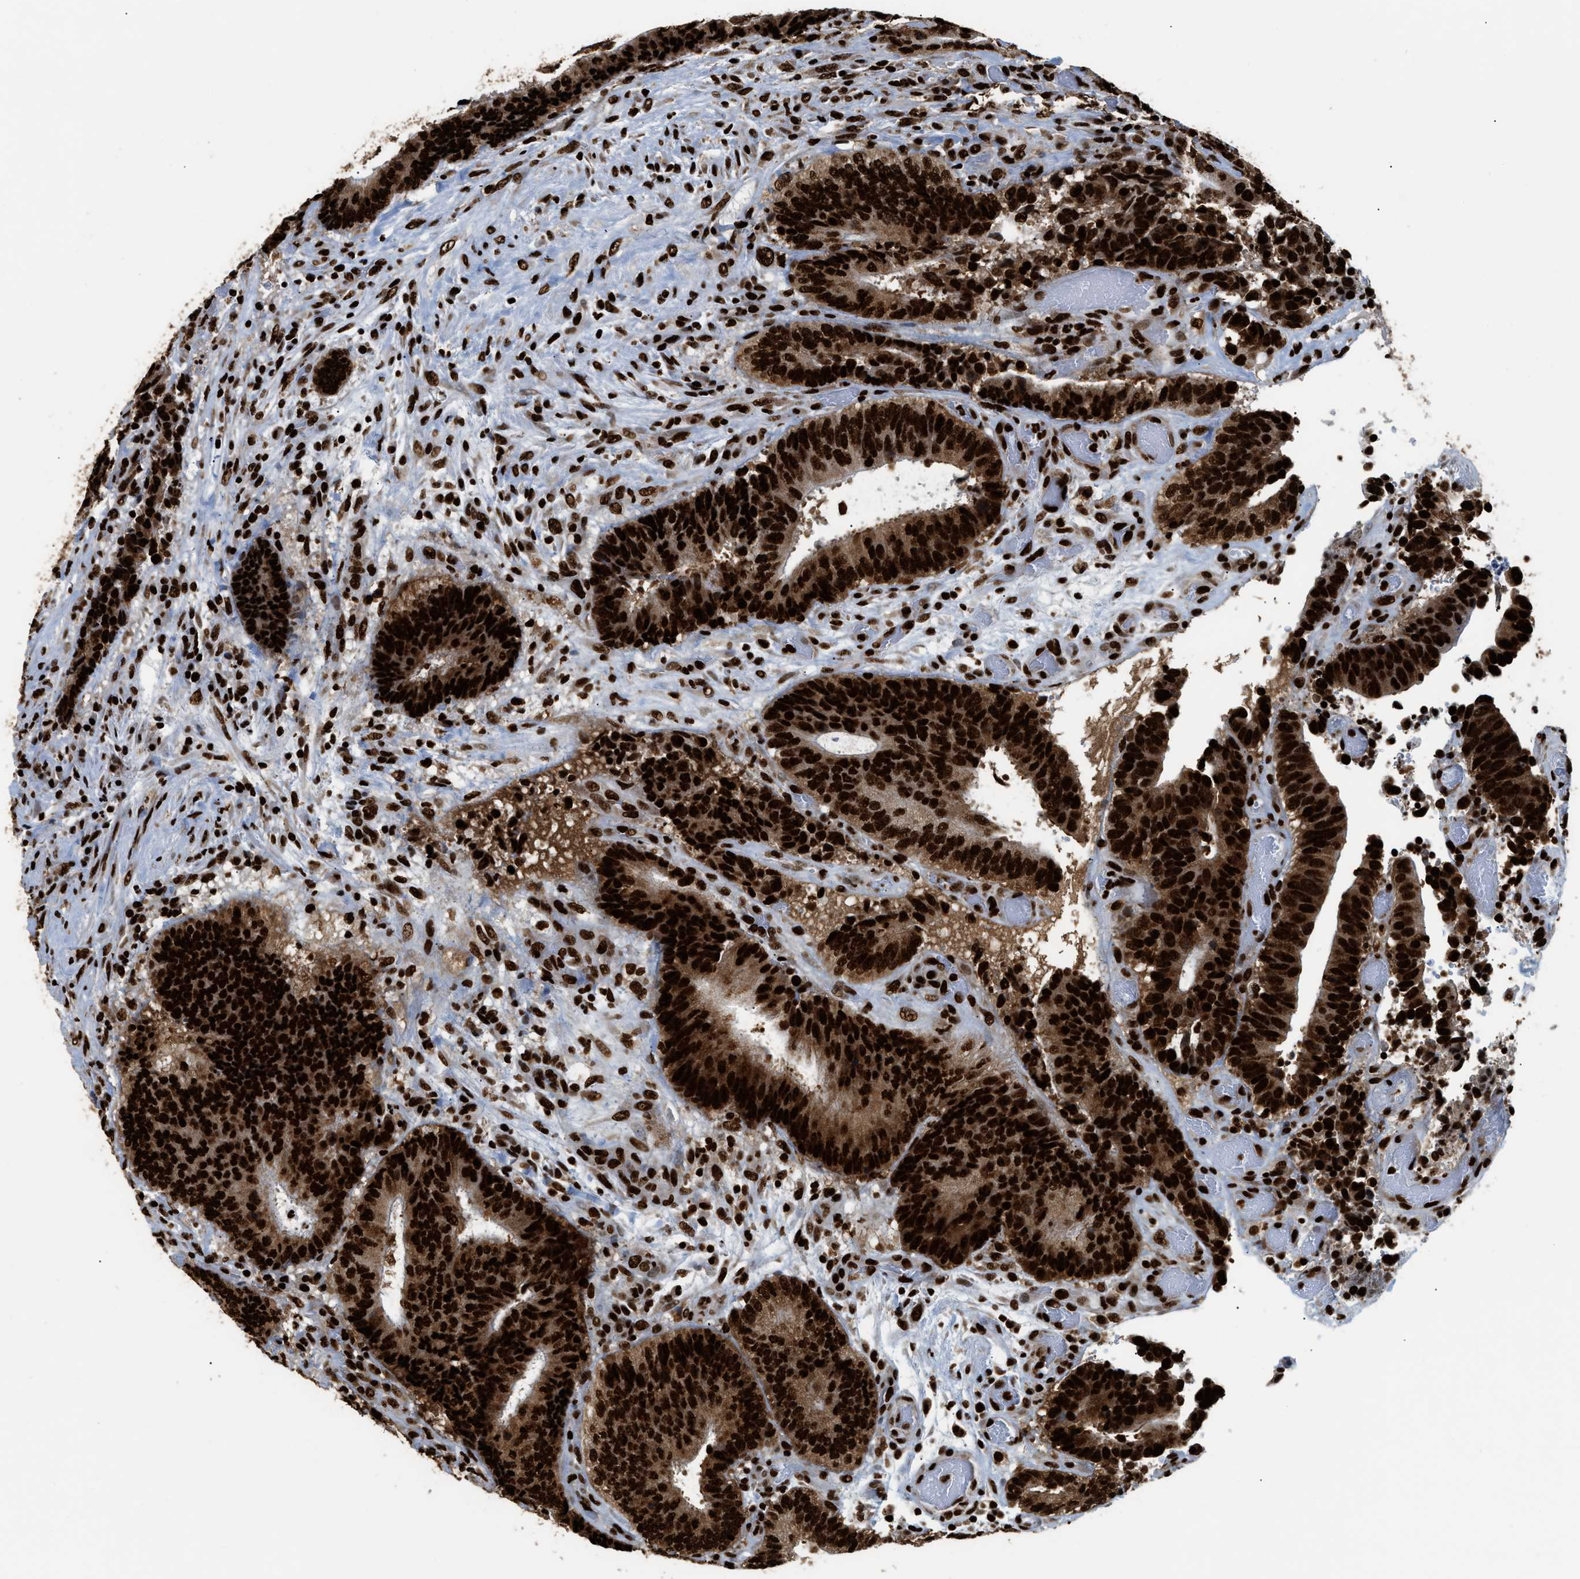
{"staining": {"intensity": "strong", "quantity": ">75%", "location": "nuclear"}, "tissue": "colorectal cancer", "cell_type": "Tumor cells", "image_type": "cancer", "snomed": [{"axis": "morphology", "description": "Adenocarcinoma, NOS"}, {"axis": "topography", "description": "Rectum"}], "caption": "Human colorectal cancer (adenocarcinoma) stained for a protein (brown) displays strong nuclear positive staining in about >75% of tumor cells.", "gene": "HNRNPM", "patient": {"sex": "male", "age": 72}}